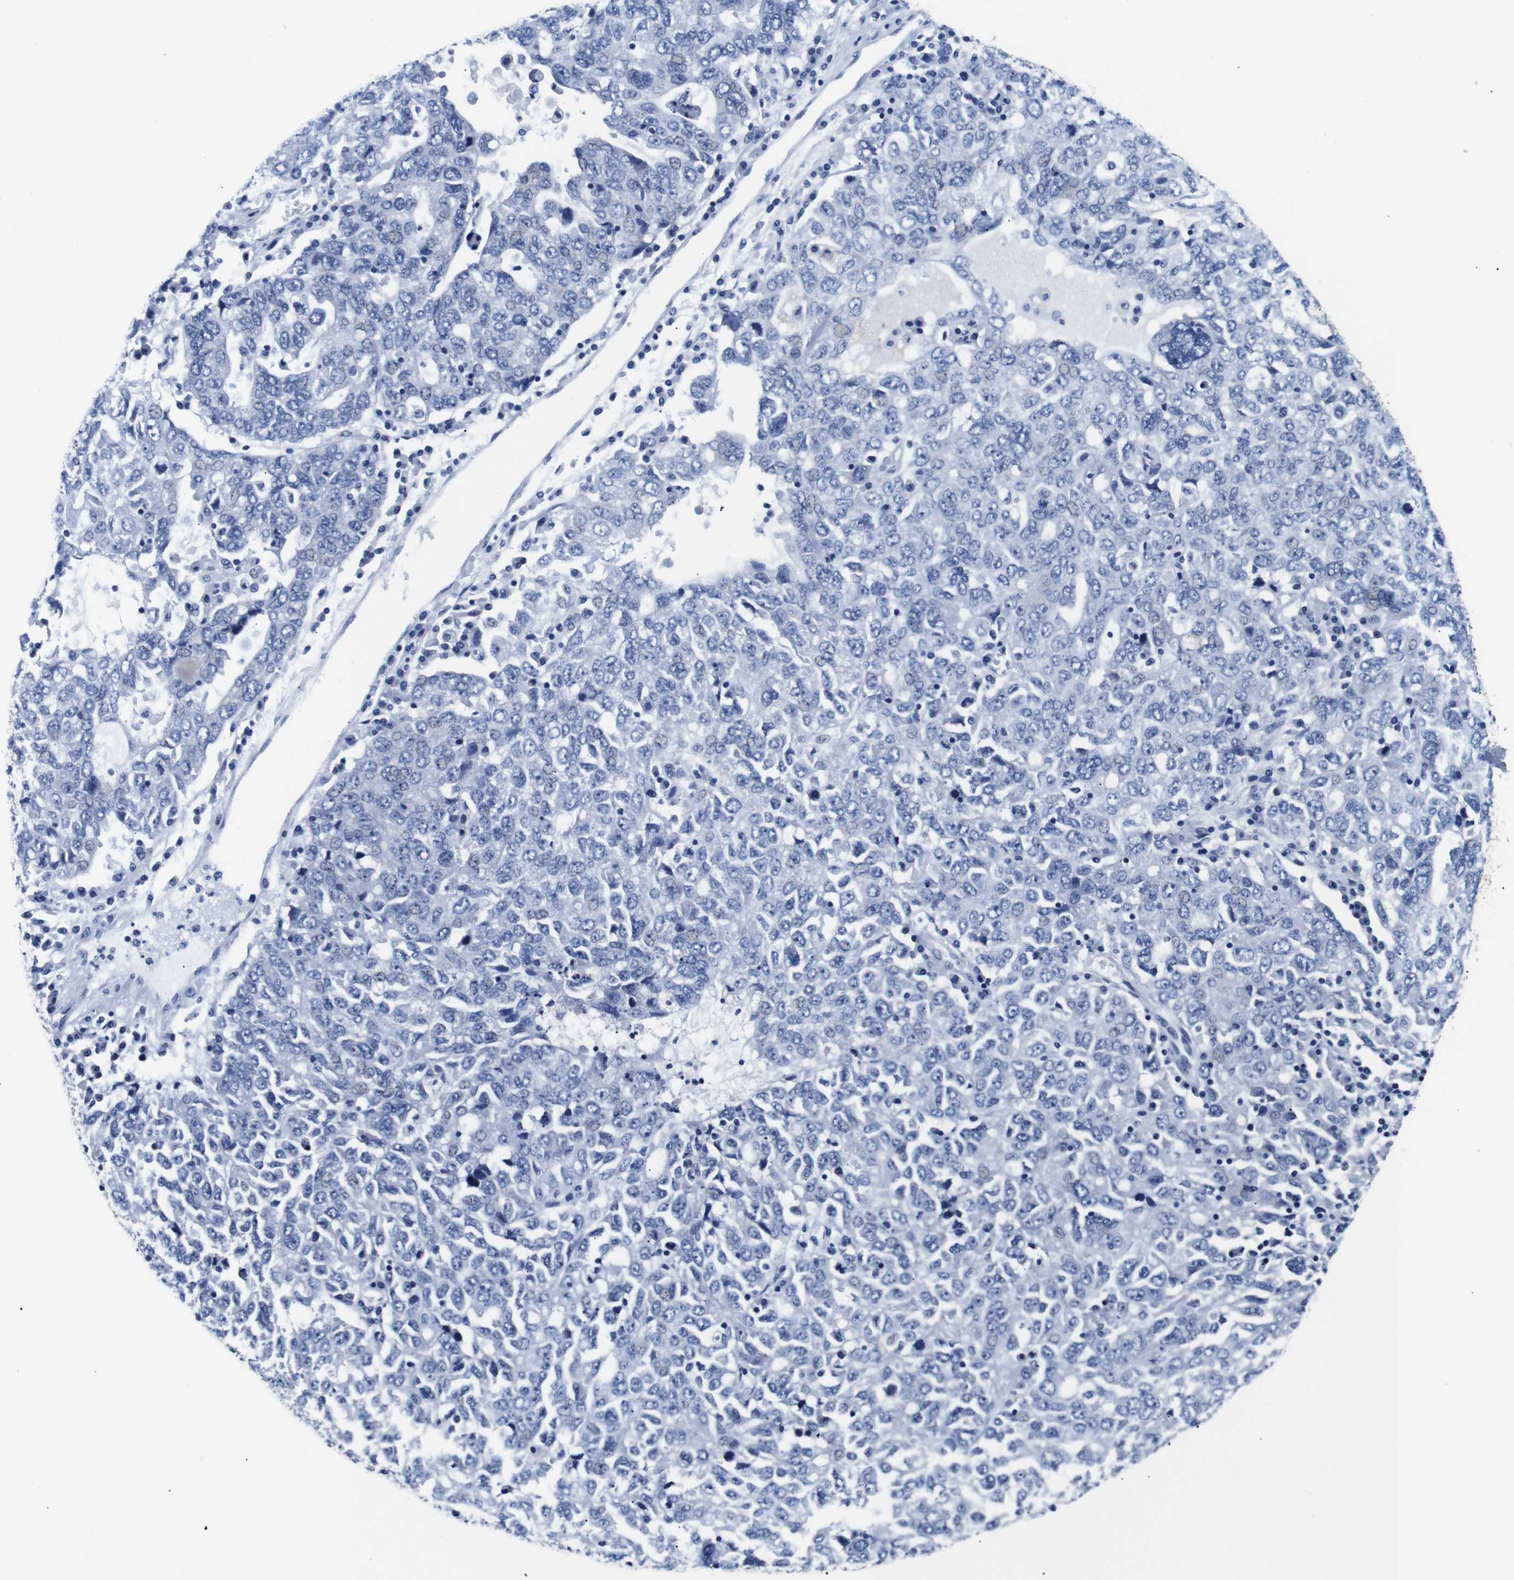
{"staining": {"intensity": "negative", "quantity": "none", "location": "none"}, "tissue": "ovarian cancer", "cell_type": "Tumor cells", "image_type": "cancer", "snomed": [{"axis": "morphology", "description": "Carcinoma, endometroid"}, {"axis": "topography", "description": "Ovary"}], "caption": "The image exhibits no significant staining in tumor cells of ovarian cancer.", "gene": "GAP43", "patient": {"sex": "female", "age": 62}}